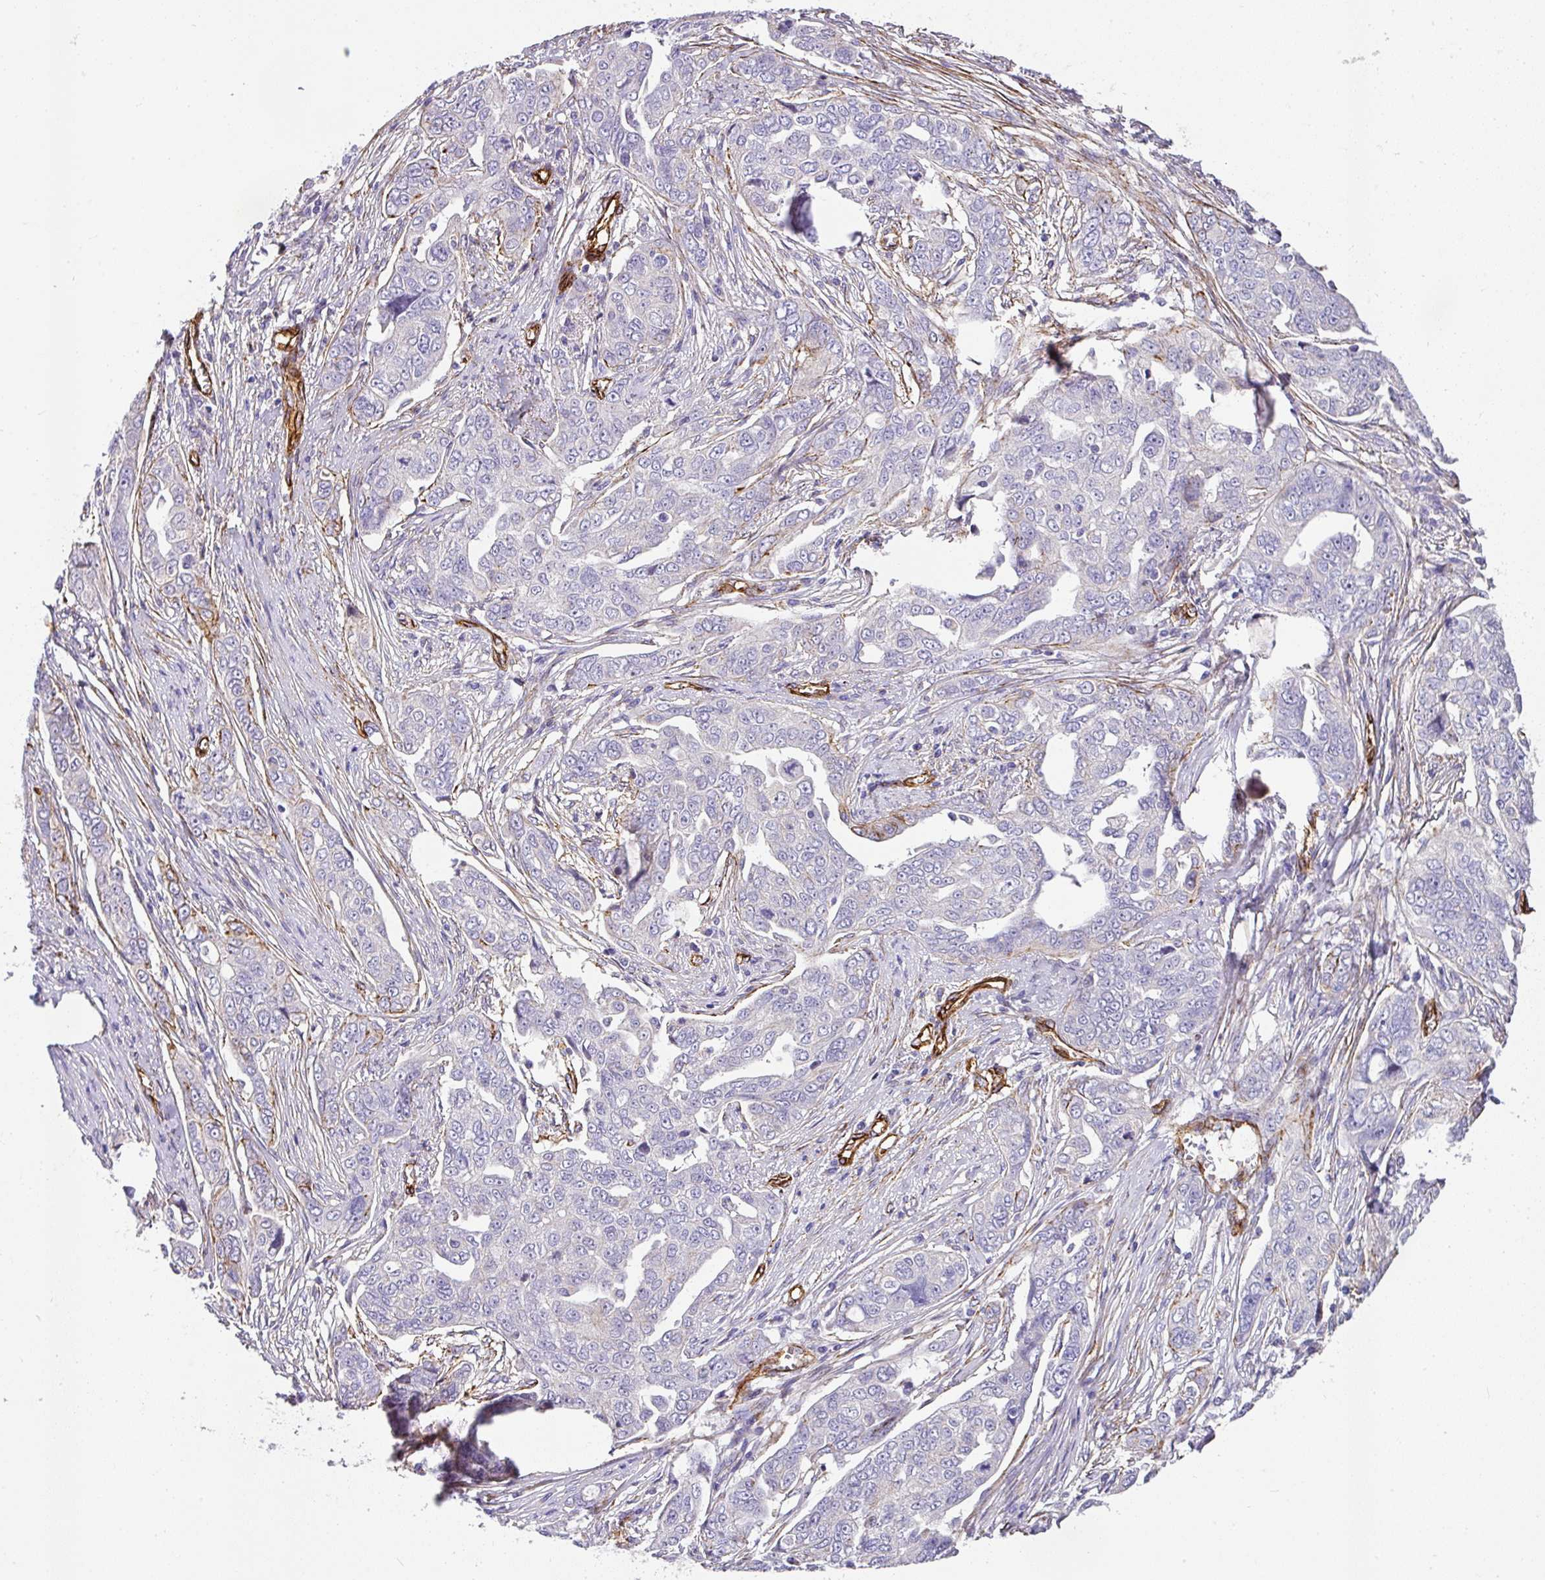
{"staining": {"intensity": "negative", "quantity": "none", "location": "none"}, "tissue": "ovarian cancer", "cell_type": "Tumor cells", "image_type": "cancer", "snomed": [{"axis": "morphology", "description": "Carcinoma, endometroid"}, {"axis": "topography", "description": "Ovary"}], "caption": "Immunohistochemistry image of neoplastic tissue: human ovarian cancer (endometroid carcinoma) stained with DAB exhibits no significant protein staining in tumor cells. Nuclei are stained in blue.", "gene": "SLC25A17", "patient": {"sex": "female", "age": 70}}